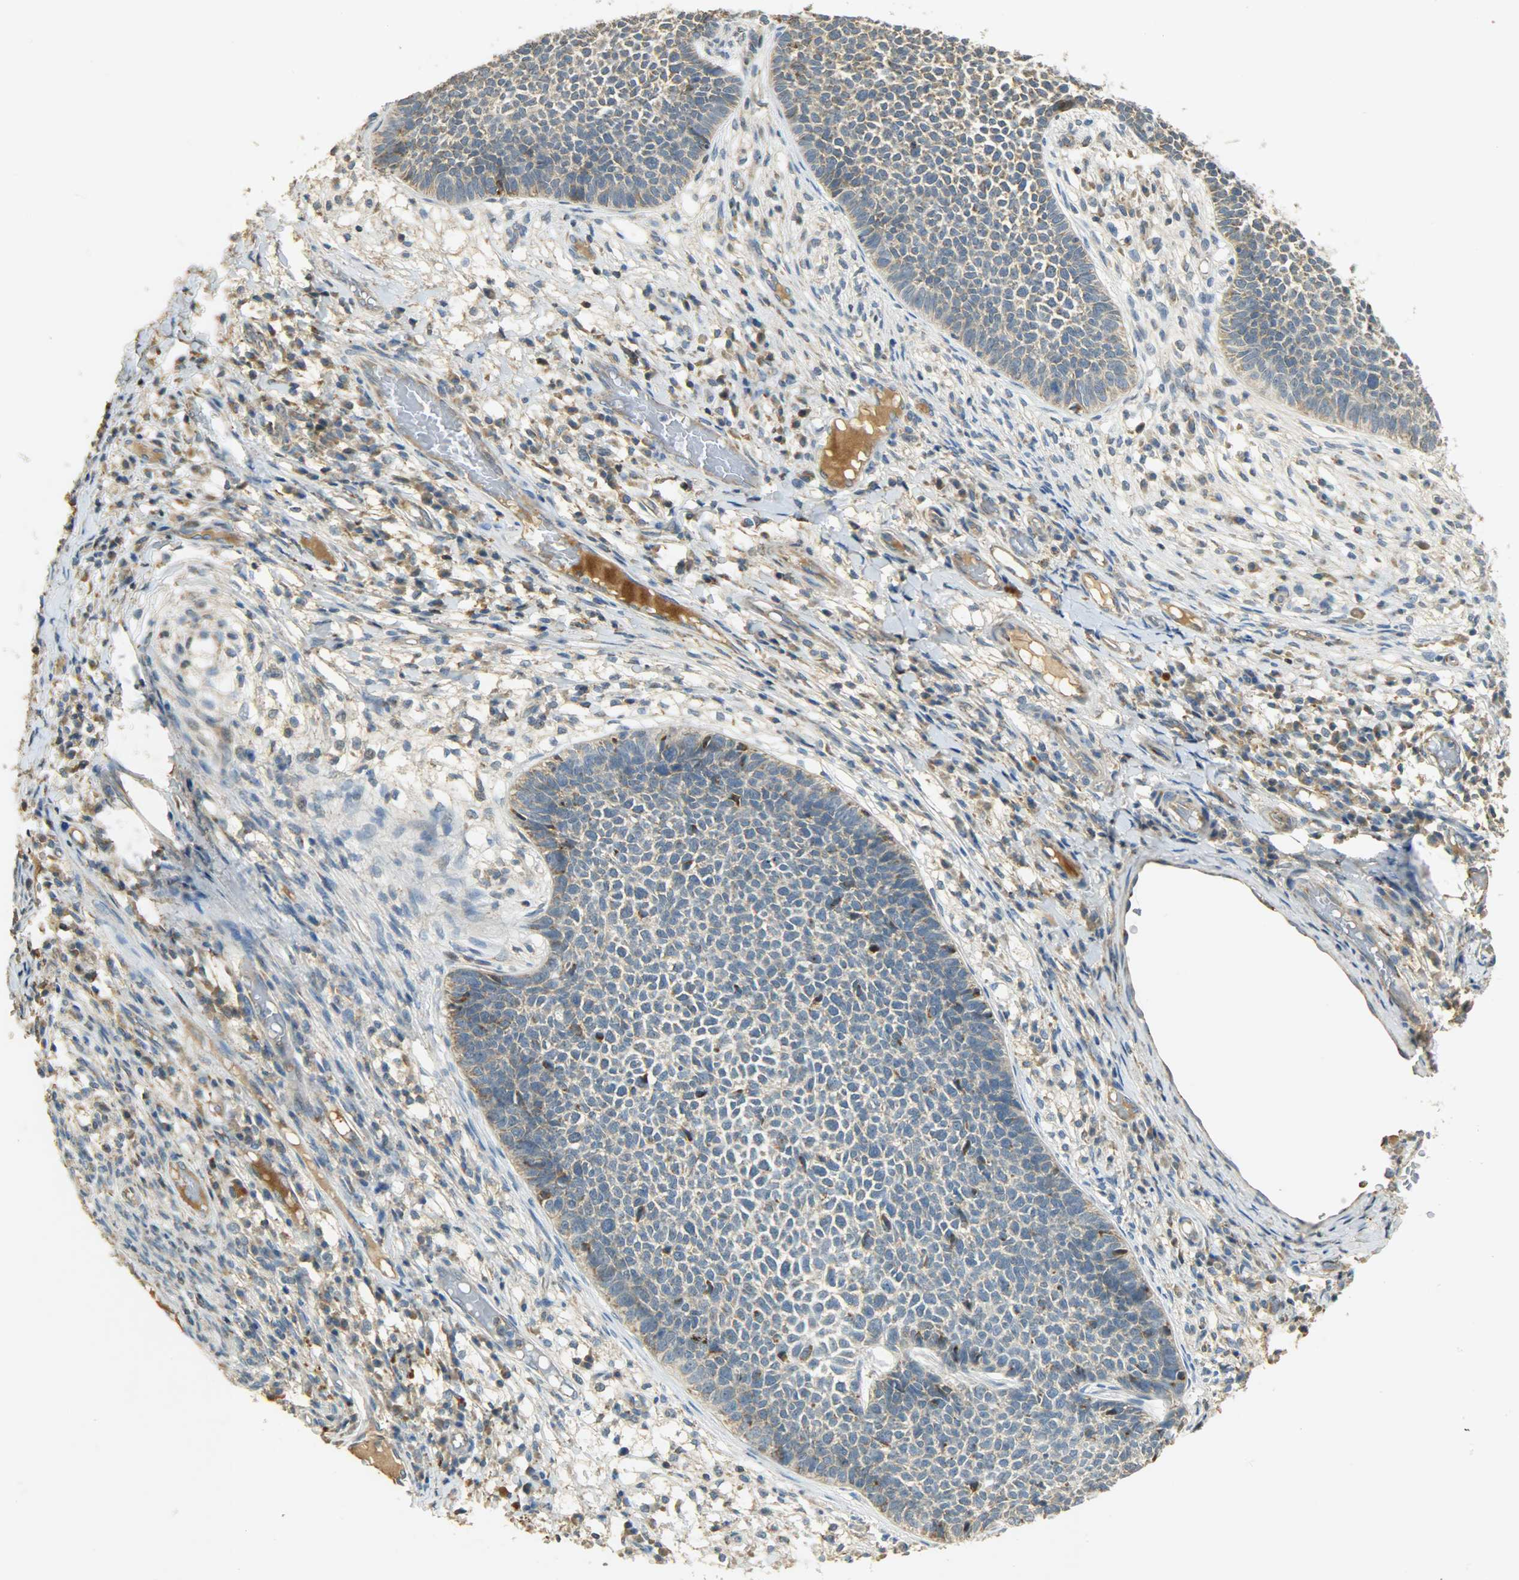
{"staining": {"intensity": "weak", "quantity": ">75%", "location": "cytoplasmic/membranous"}, "tissue": "skin cancer", "cell_type": "Tumor cells", "image_type": "cancer", "snomed": [{"axis": "morphology", "description": "Basal cell carcinoma"}, {"axis": "topography", "description": "Skin"}], "caption": "Immunohistochemistry staining of skin cancer, which demonstrates low levels of weak cytoplasmic/membranous expression in approximately >75% of tumor cells indicating weak cytoplasmic/membranous protein positivity. The staining was performed using DAB (3,3'-diaminobenzidine) (brown) for protein detection and nuclei were counterstained in hematoxylin (blue).", "gene": "HDHD5", "patient": {"sex": "female", "age": 84}}